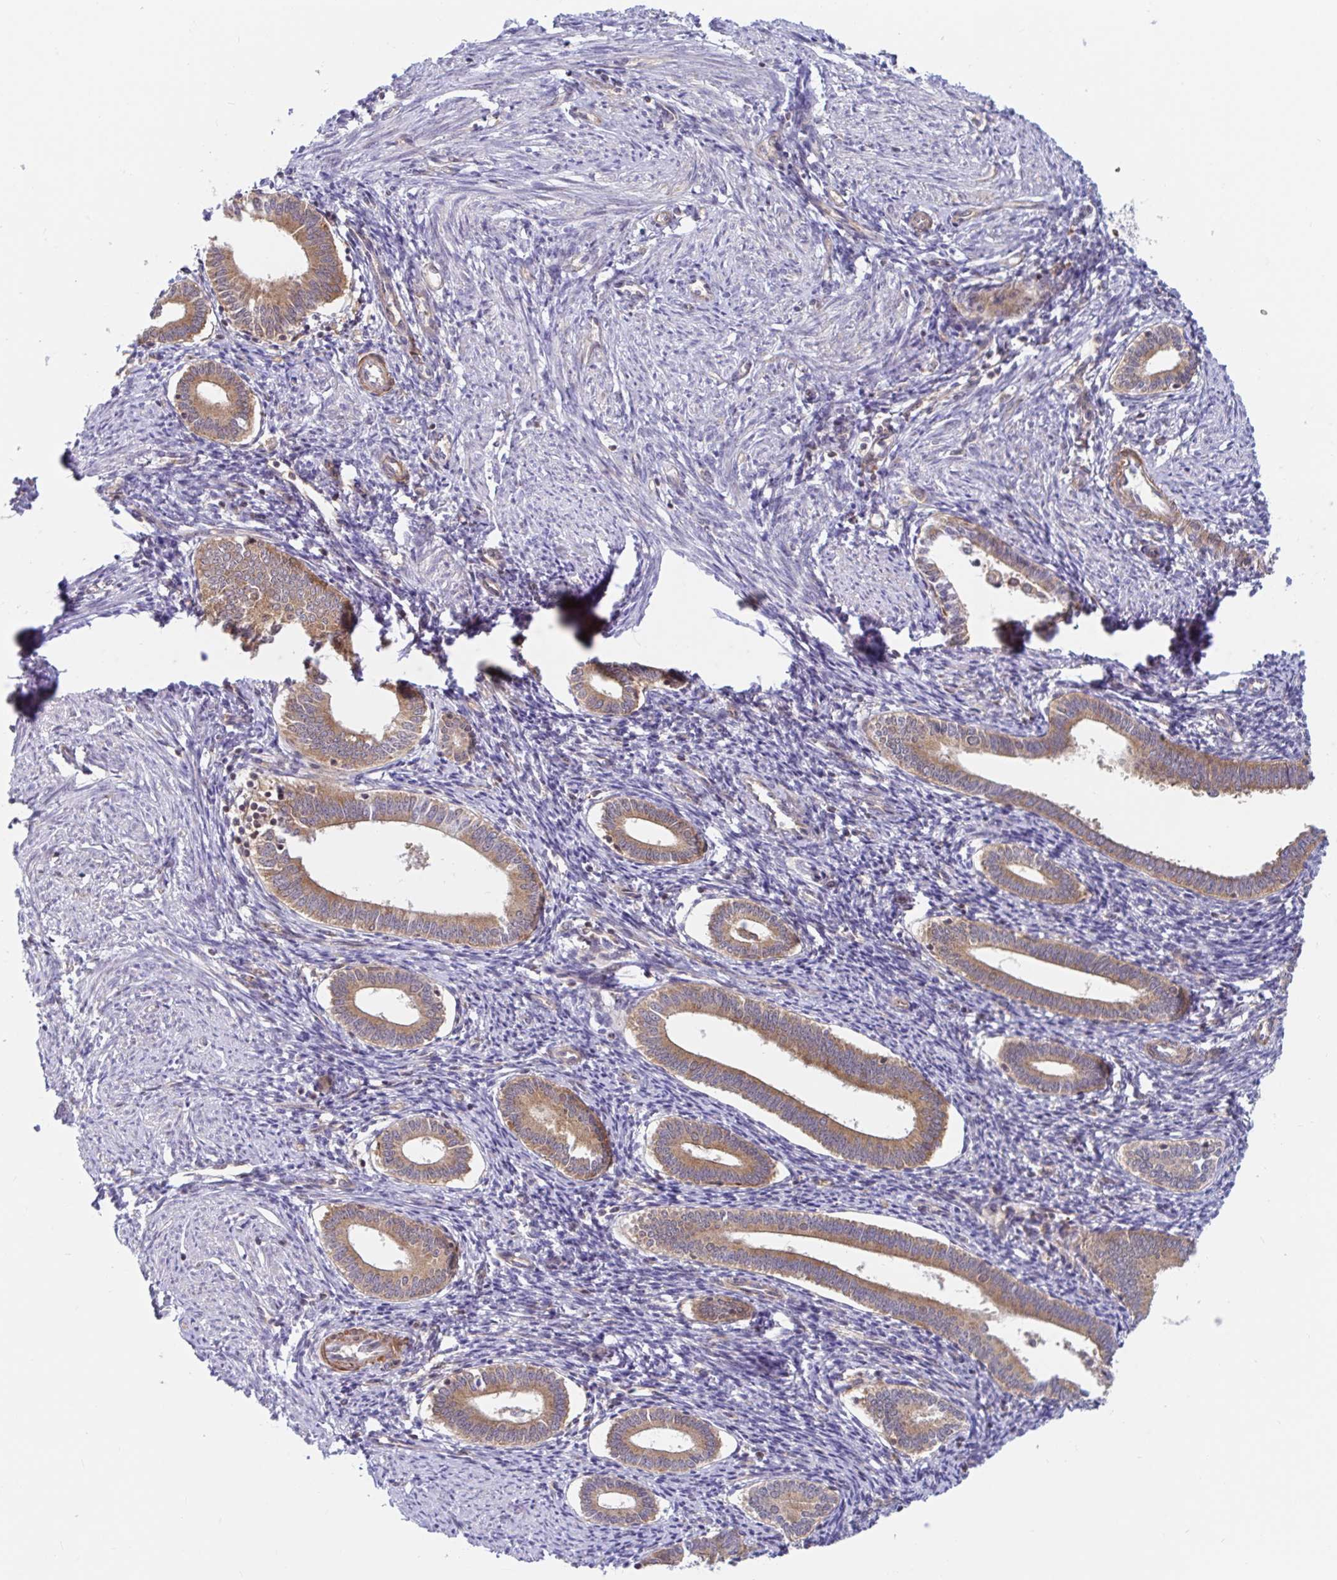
{"staining": {"intensity": "weak", "quantity": "25%-75%", "location": "cytoplasmic/membranous"}, "tissue": "endometrium", "cell_type": "Cells in endometrial stroma", "image_type": "normal", "snomed": [{"axis": "morphology", "description": "Normal tissue, NOS"}, {"axis": "topography", "description": "Endometrium"}], "caption": "Cells in endometrial stroma show low levels of weak cytoplasmic/membranous expression in approximately 25%-75% of cells in unremarkable human endometrium. (DAB (3,3'-diaminobenzidine) IHC with brightfield microscopy, high magnification).", "gene": "LARP1", "patient": {"sex": "female", "age": 41}}